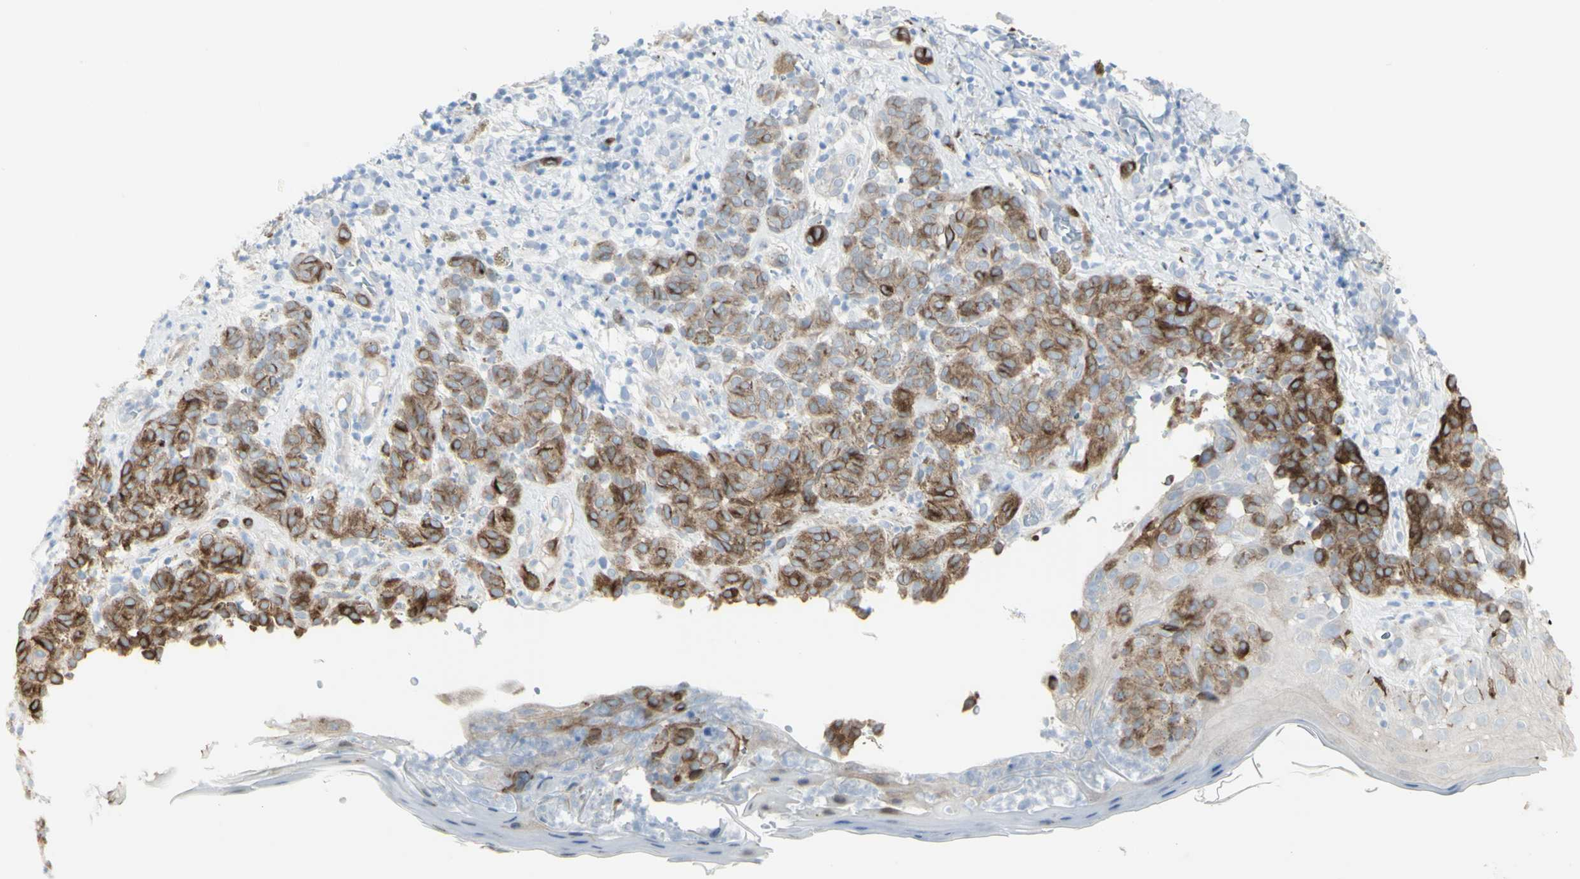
{"staining": {"intensity": "weak", "quantity": ">75%", "location": "cytoplasmic/membranous"}, "tissue": "melanoma", "cell_type": "Tumor cells", "image_type": "cancer", "snomed": [{"axis": "morphology", "description": "Malignant melanoma, NOS"}, {"axis": "topography", "description": "Skin"}], "caption": "IHC of human malignant melanoma displays low levels of weak cytoplasmic/membranous positivity in about >75% of tumor cells.", "gene": "ENSG00000198211", "patient": {"sex": "male", "age": 64}}